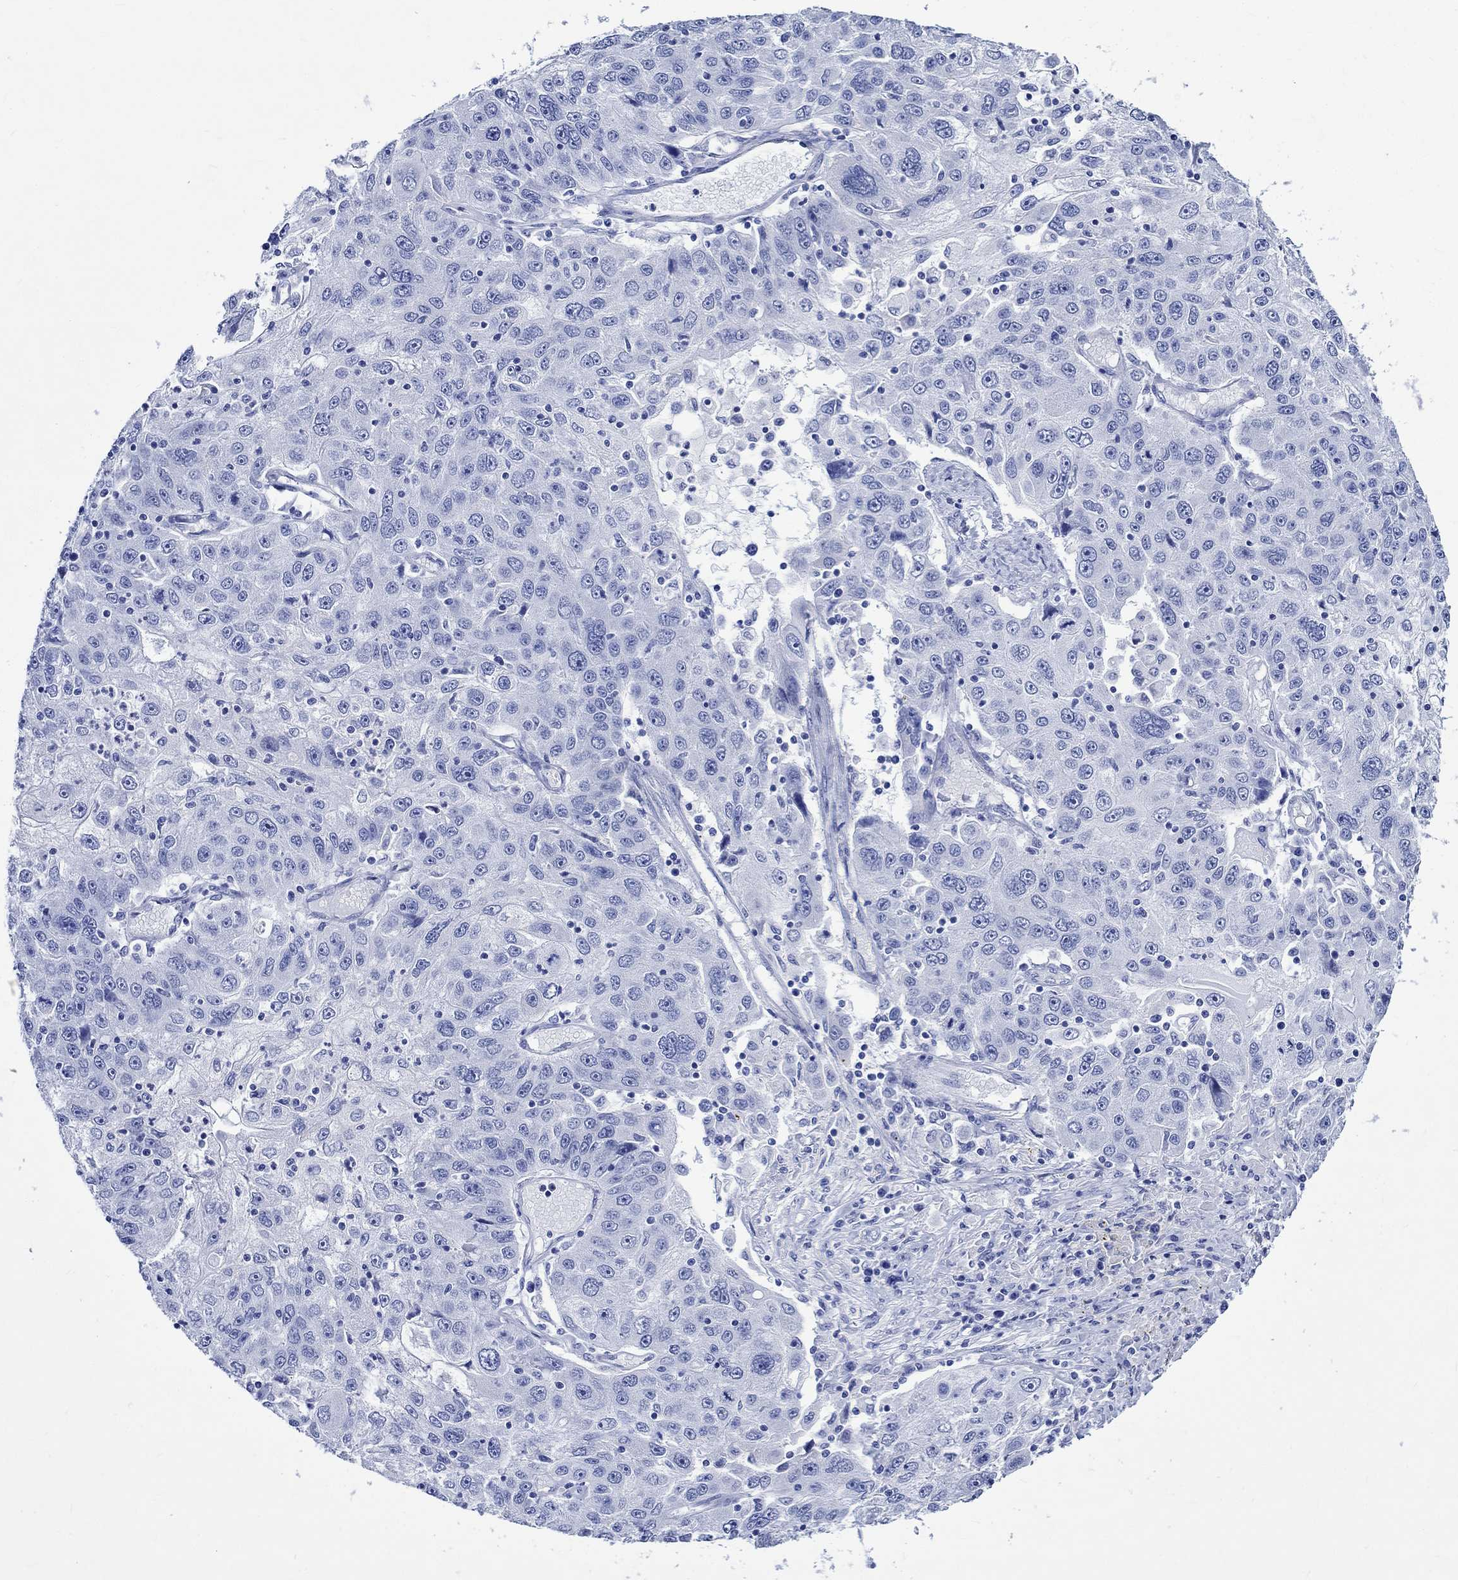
{"staining": {"intensity": "negative", "quantity": "none", "location": "none"}, "tissue": "stomach cancer", "cell_type": "Tumor cells", "image_type": "cancer", "snomed": [{"axis": "morphology", "description": "Adenocarcinoma, NOS"}, {"axis": "topography", "description": "Stomach"}], "caption": "Tumor cells show no significant protein positivity in stomach adenocarcinoma.", "gene": "CRYAB", "patient": {"sex": "male", "age": 56}}